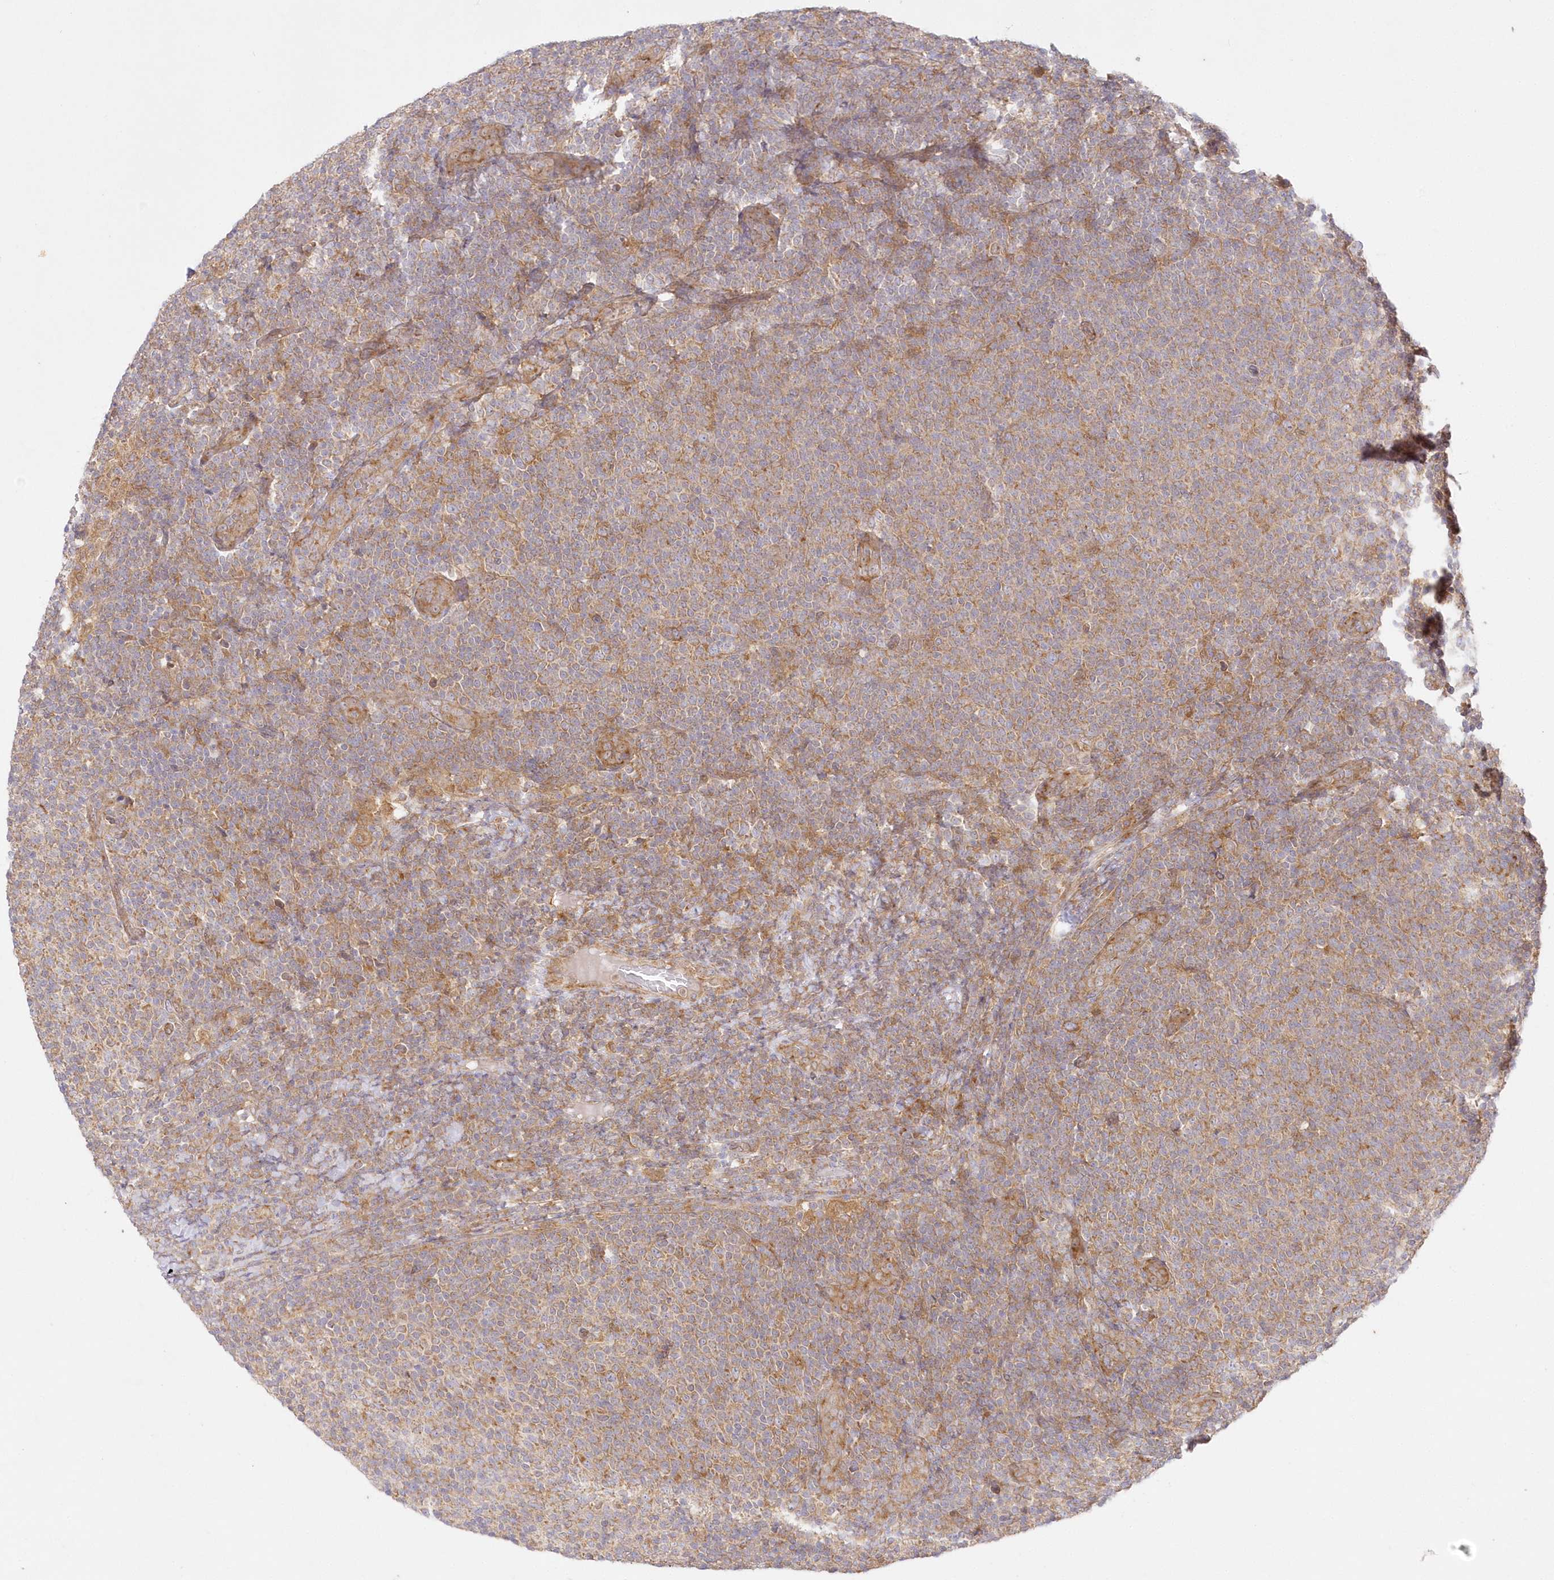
{"staining": {"intensity": "moderate", "quantity": "25%-75%", "location": "cytoplasmic/membranous"}, "tissue": "lymphoma", "cell_type": "Tumor cells", "image_type": "cancer", "snomed": [{"axis": "morphology", "description": "Malignant lymphoma, non-Hodgkin's type, Low grade"}, {"axis": "topography", "description": "Lymph node"}], "caption": "Immunohistochemistry (DAB) staining of human low-grade malignant lymphoma, non-Hodgkin's type reveals moderate cytoplasmic/membranous protein expression in approximately 25%-75% of tumor cells.", "gene": "RNPEP", "patient": {"sex": "male", "age": 66}}